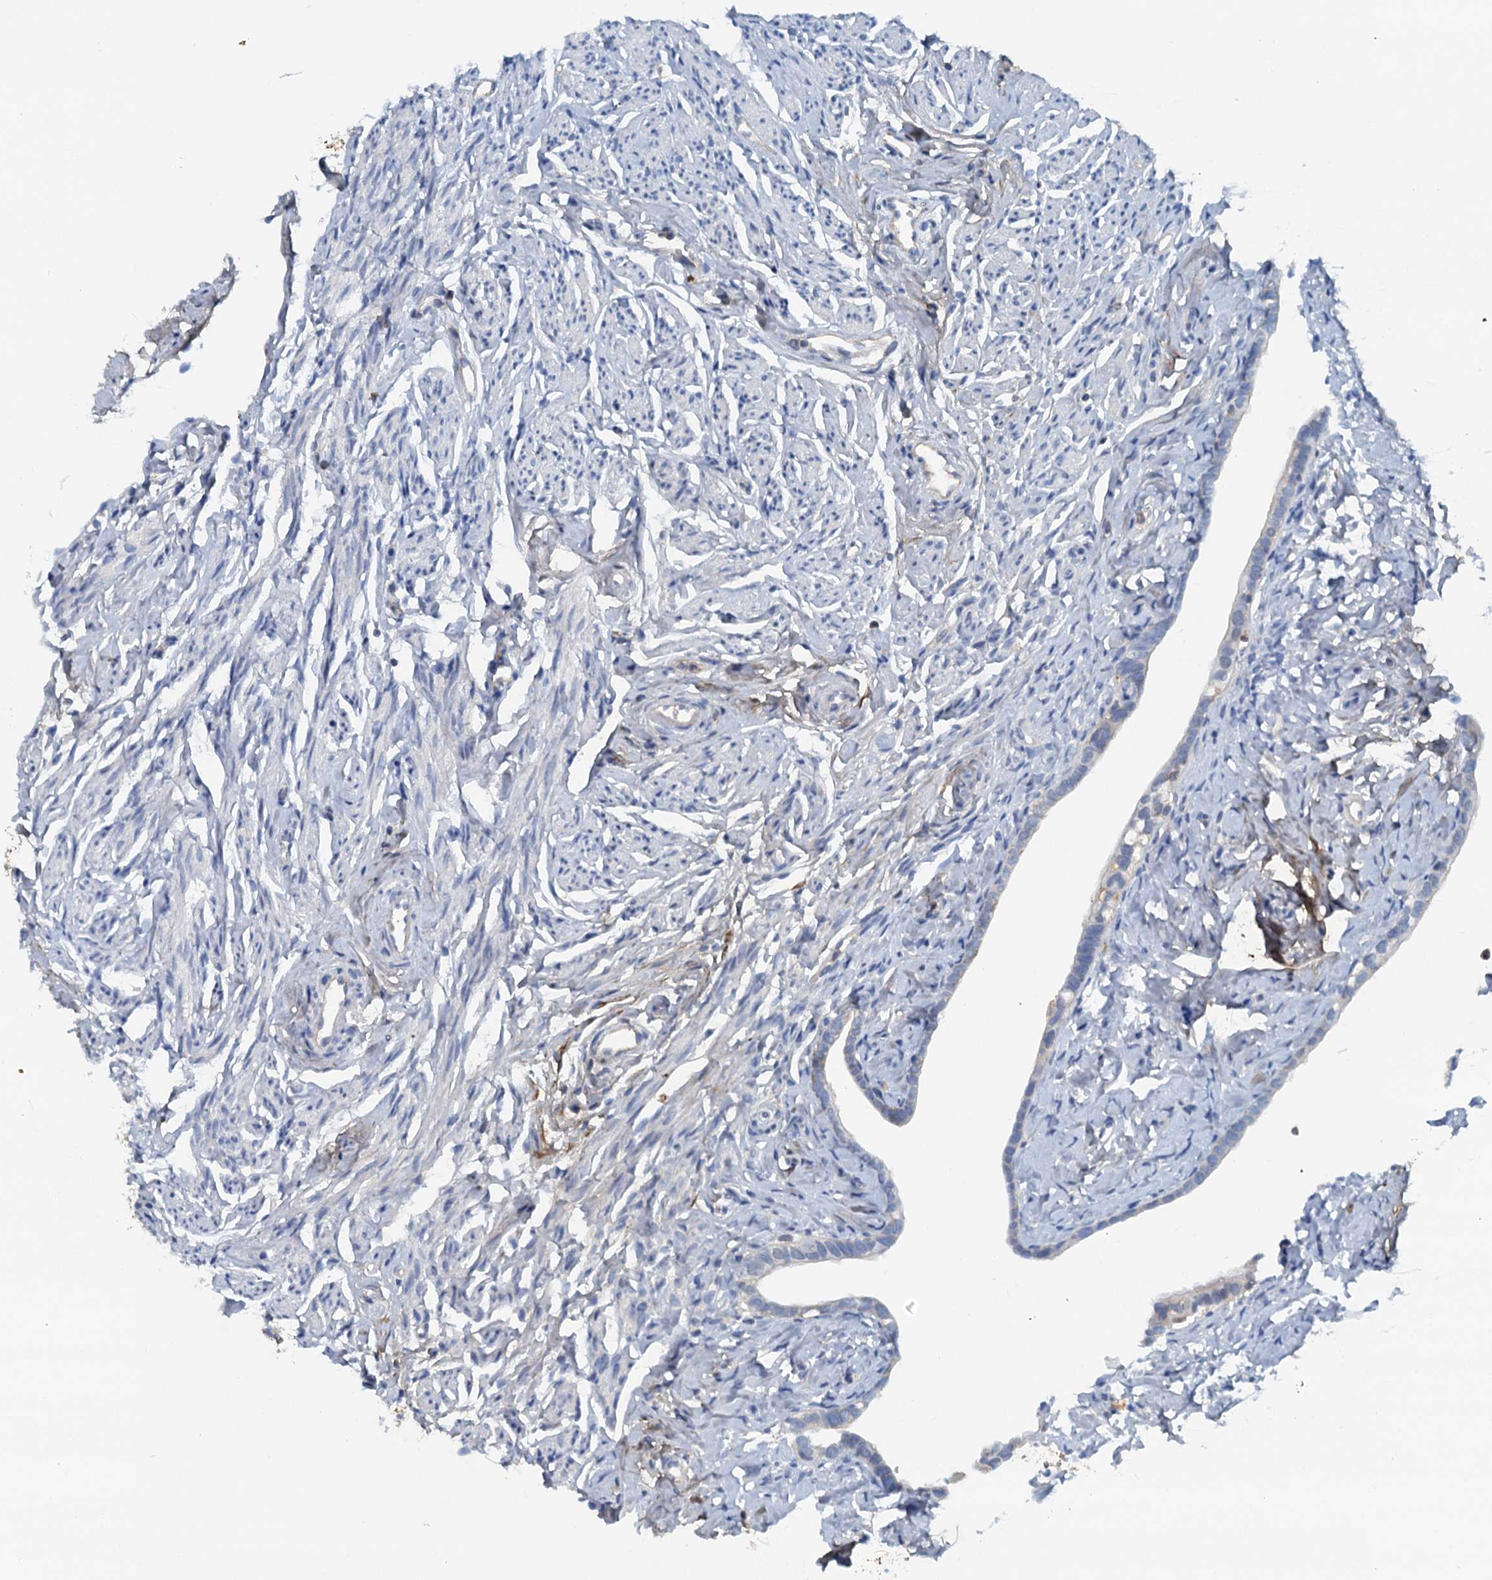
{"staining": {"intensity": "negative", "quantity": "none", "location": "none"}, "tissue": "fallopian tube", "cell_type": "Glandular cells", "image_type": "normal", "snomed": [{"axis": "morphology", "description": "Normal tissue, NOS"}, {"axis": "topography", "description": "Fallopian tube"}], "caption": "DAB immunohistochemical staining of benign human fallopian tube reveals no significant positivity in glandular cells.", "gene": "THAP10", "patient": {"sex": "female", "age": 66}}